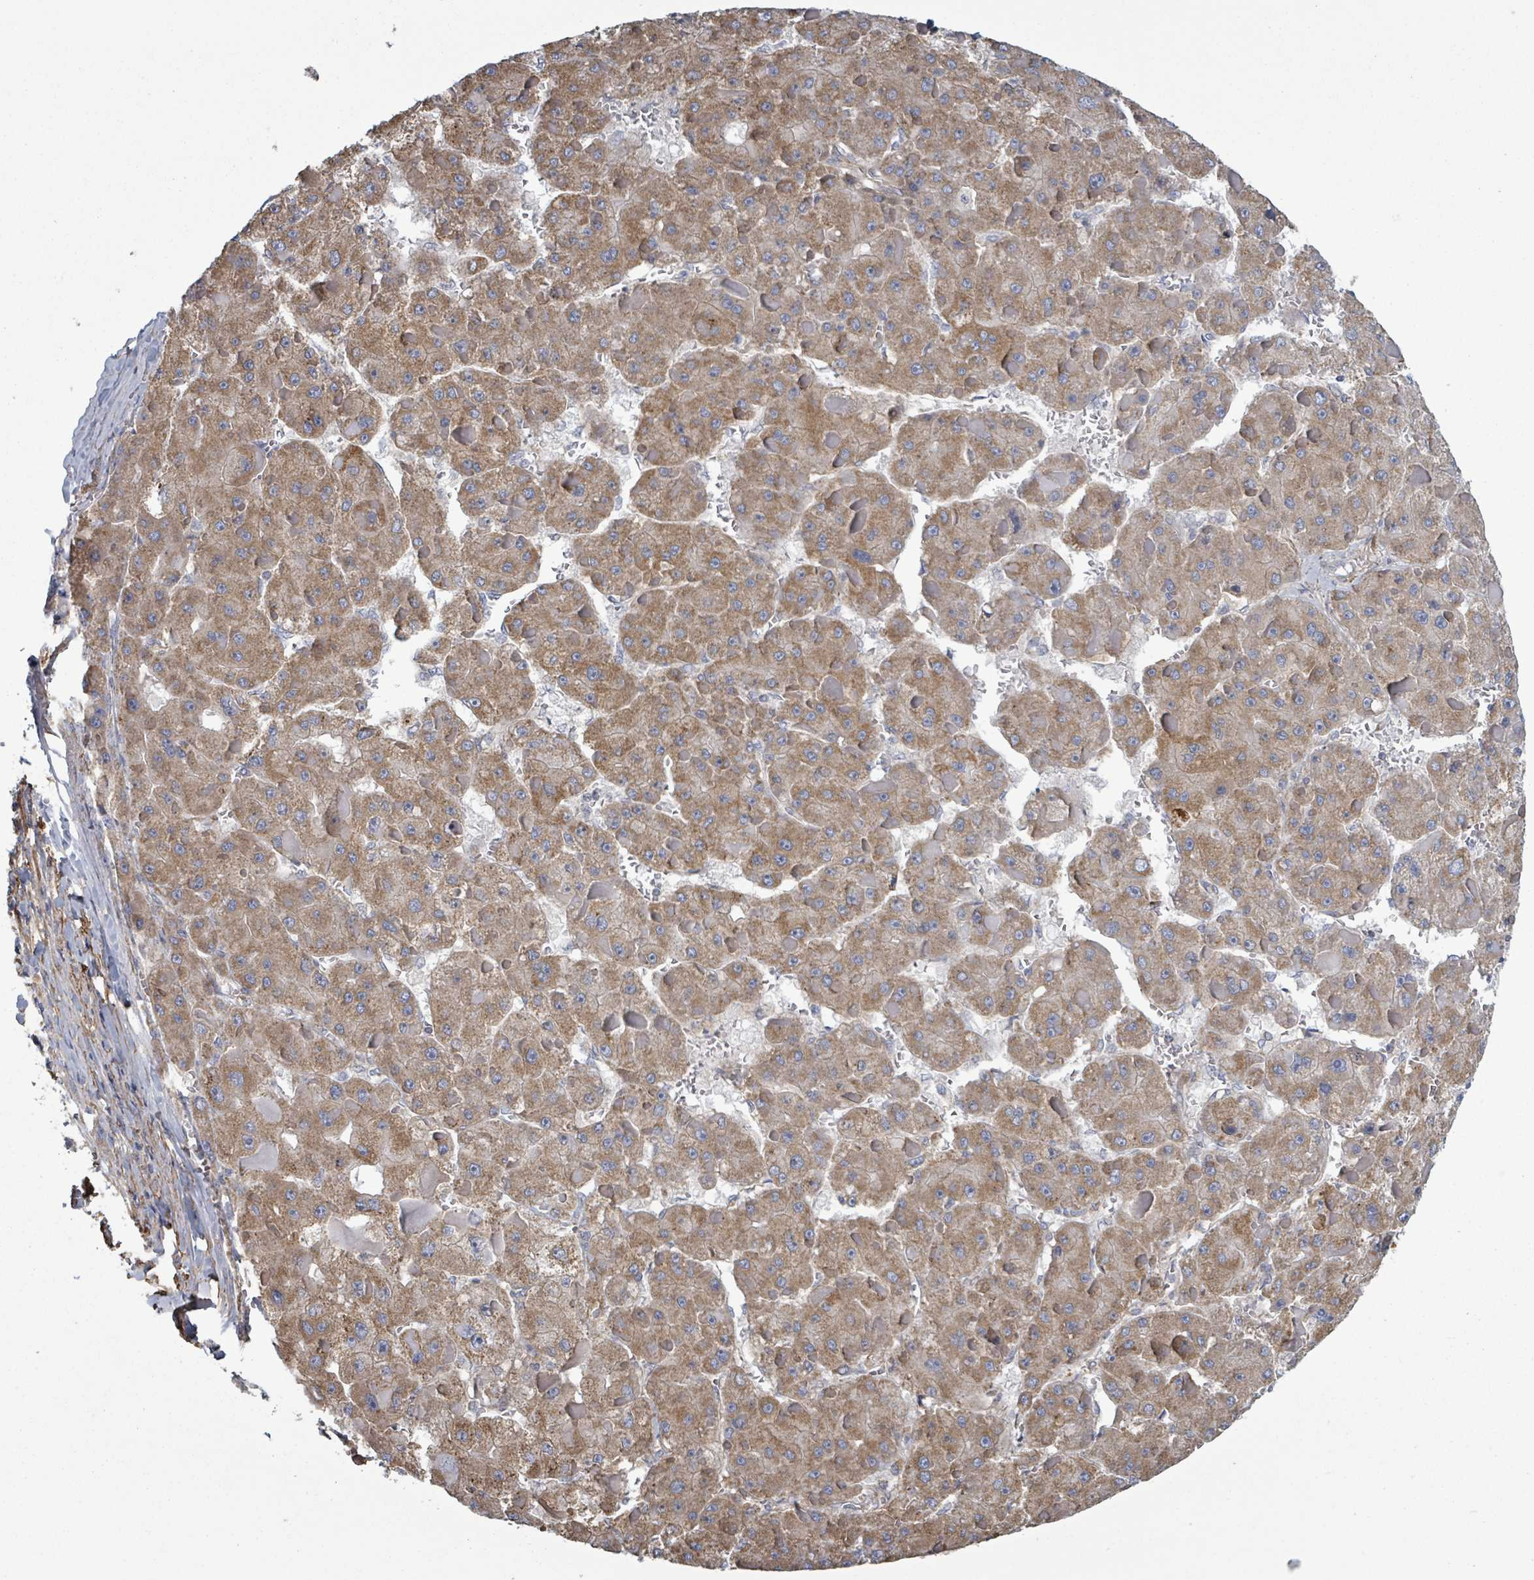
{"staining": {"intensity": "moderate", "quantity": ">75%", "location": "cytoplasmic/membranous"}, "tissue": "liver cancer", "cell_type": "Tumor cells", "image_type": "cancer", "snomed": [{"axis": "morphology", "description": "Carcinoma, Hepatocellular, NOS"}, {"axis": "topography", "description": "Liver"}], "caption": "Protein expression analysis of liver hepatocellular carcinoma reveals moderate cytoplasmic/membranous staining in approximately >75% of tumor cells.", "gene": "ADCK1", "patient": {"sex": "female", "age": 73}}